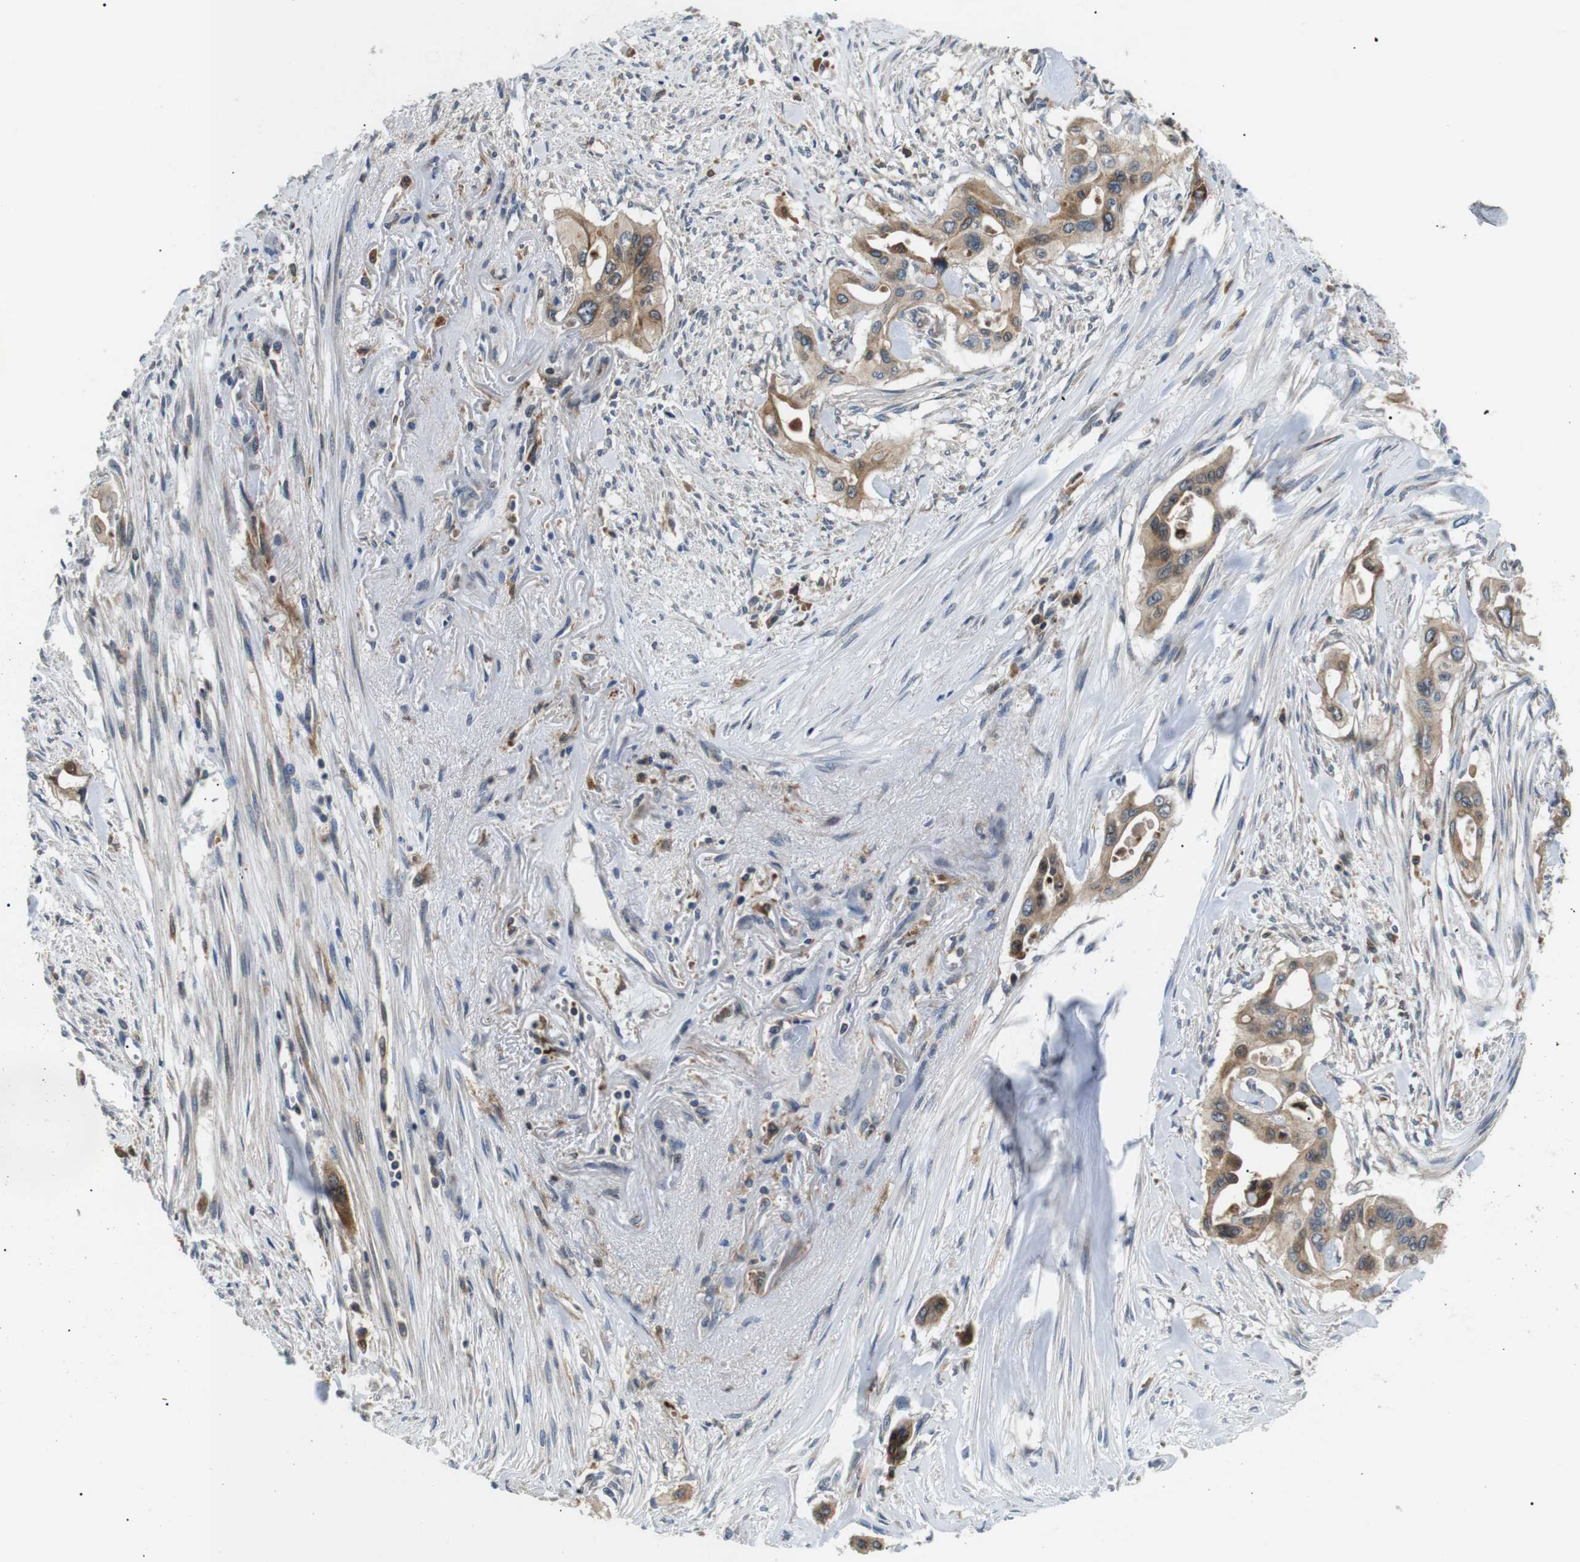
{"staining": {"intensity": "moderate", "quantity": ">75%", "location": "cytoplasmic/membranous"}, "tissue": "pancreatic cancer", "cell_type": "Tumor cells", "image_type": "cancer", "snomed": [{"axis": "morphology", "description": "Adenocarcinoma, NOS"}, {"axis": "topography", "description": "Pancreas"}], "caption": "DAB (3,3'-diaminobenzidine) immunohistochemical staining of human adenocarcinoma (pancreatic) displays moderate cytoplasmic/membranous protein staining in about >75% of tumor cells. The staining is performed using DAB brown chromogen to label protein expression. The nuclei are counter-stained blue using hematoxylin.", "gene": "RAB9A", "patient": {"sex": "male", "age": 77}}